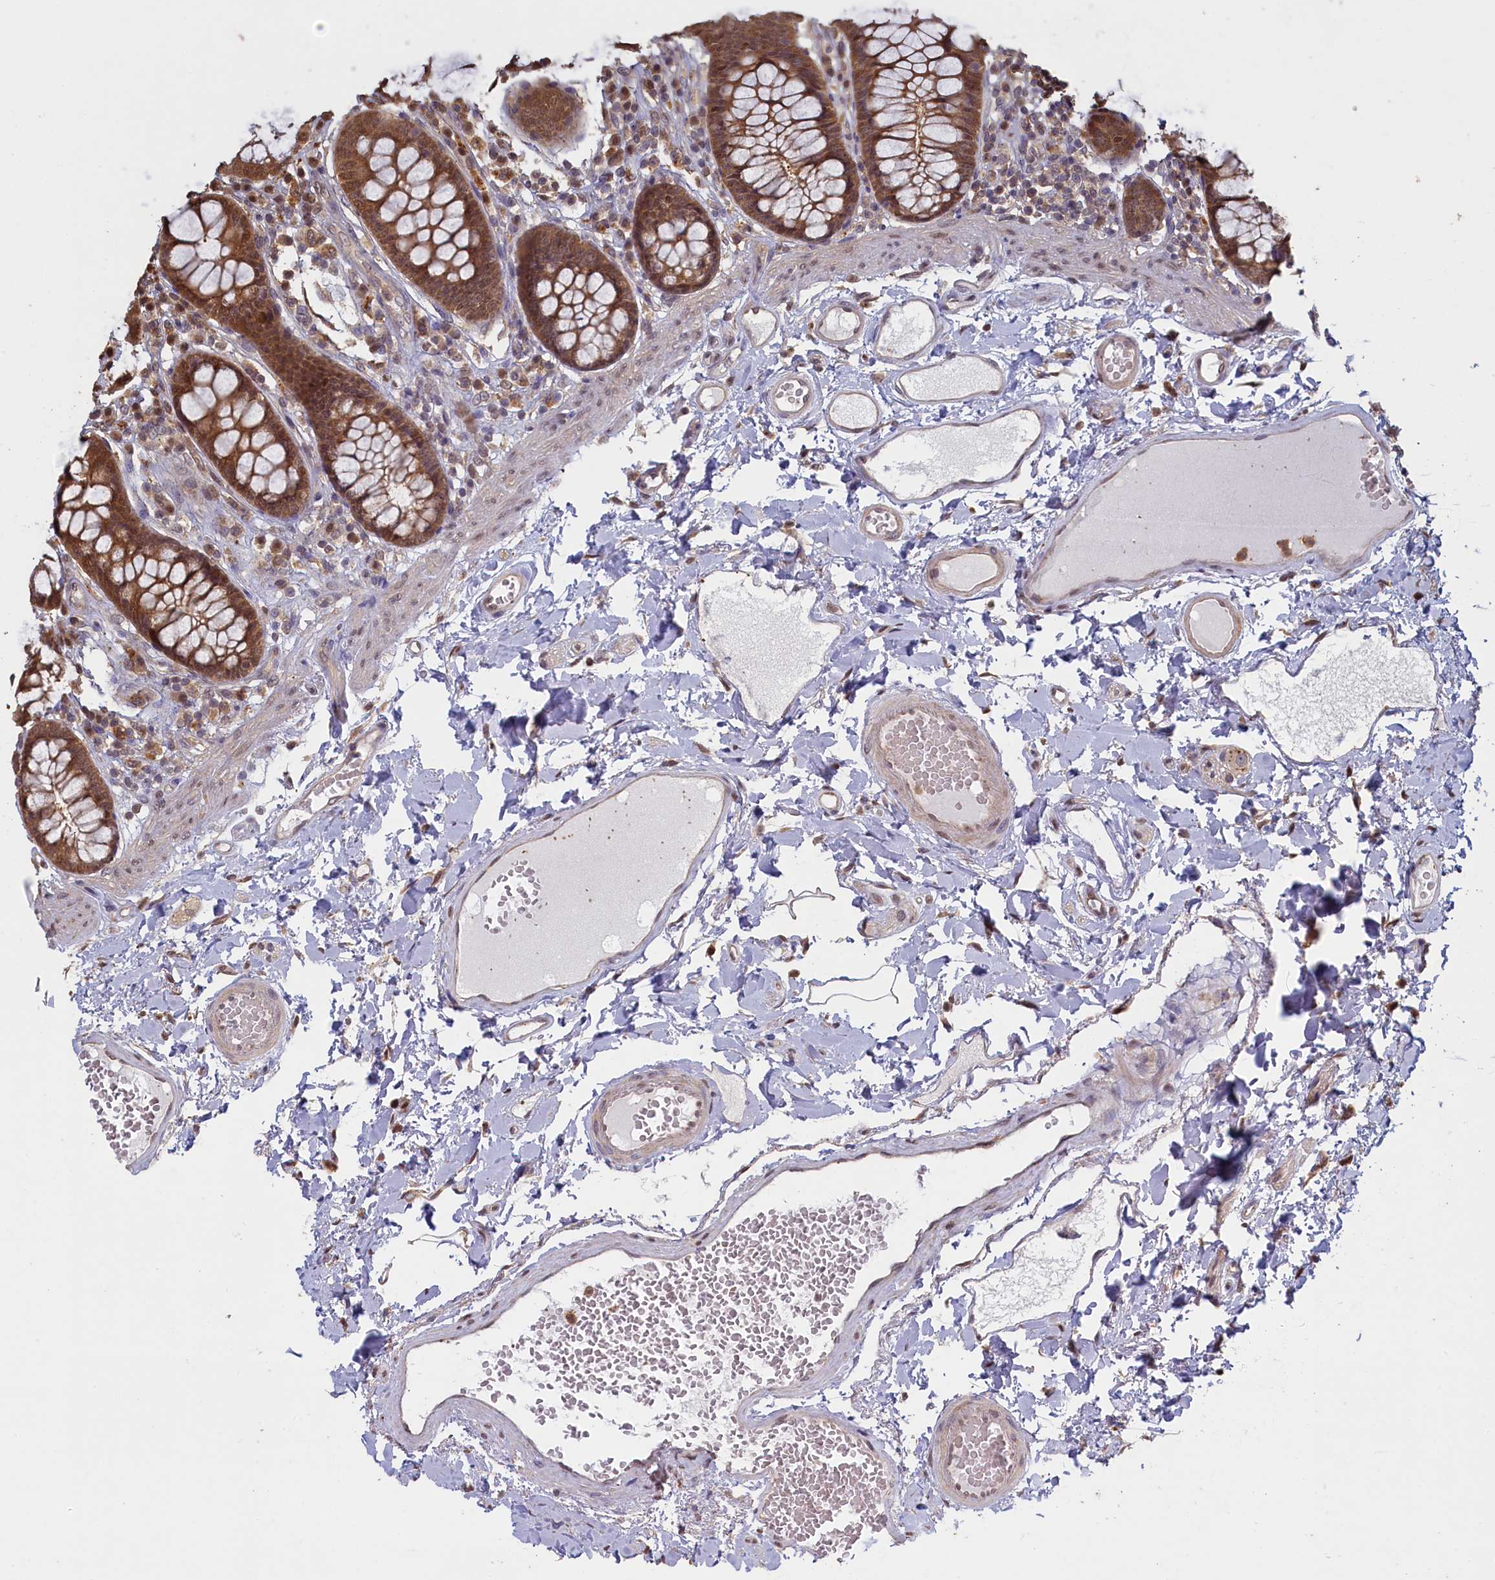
{"staining": {"intensity": "weak", "quantity": ">75%", "location": "cytoplasmic/membranous"}, "tissue": "colon", "cell_type": "Endothelial cells", "image_type": "normal", "snomed": [{"axis": "morphology", "description": "Normal tissue, NOS"}, {"axis": "topography", "description": "Colon"}], "caption": "This is a histology image of IHC staining of benign colon, which shows weak positivity in the cytoplasmic/membranous of endothelial cells.", "gene": "UCHL3", "patient": {"sex": "male", "age": 84}}